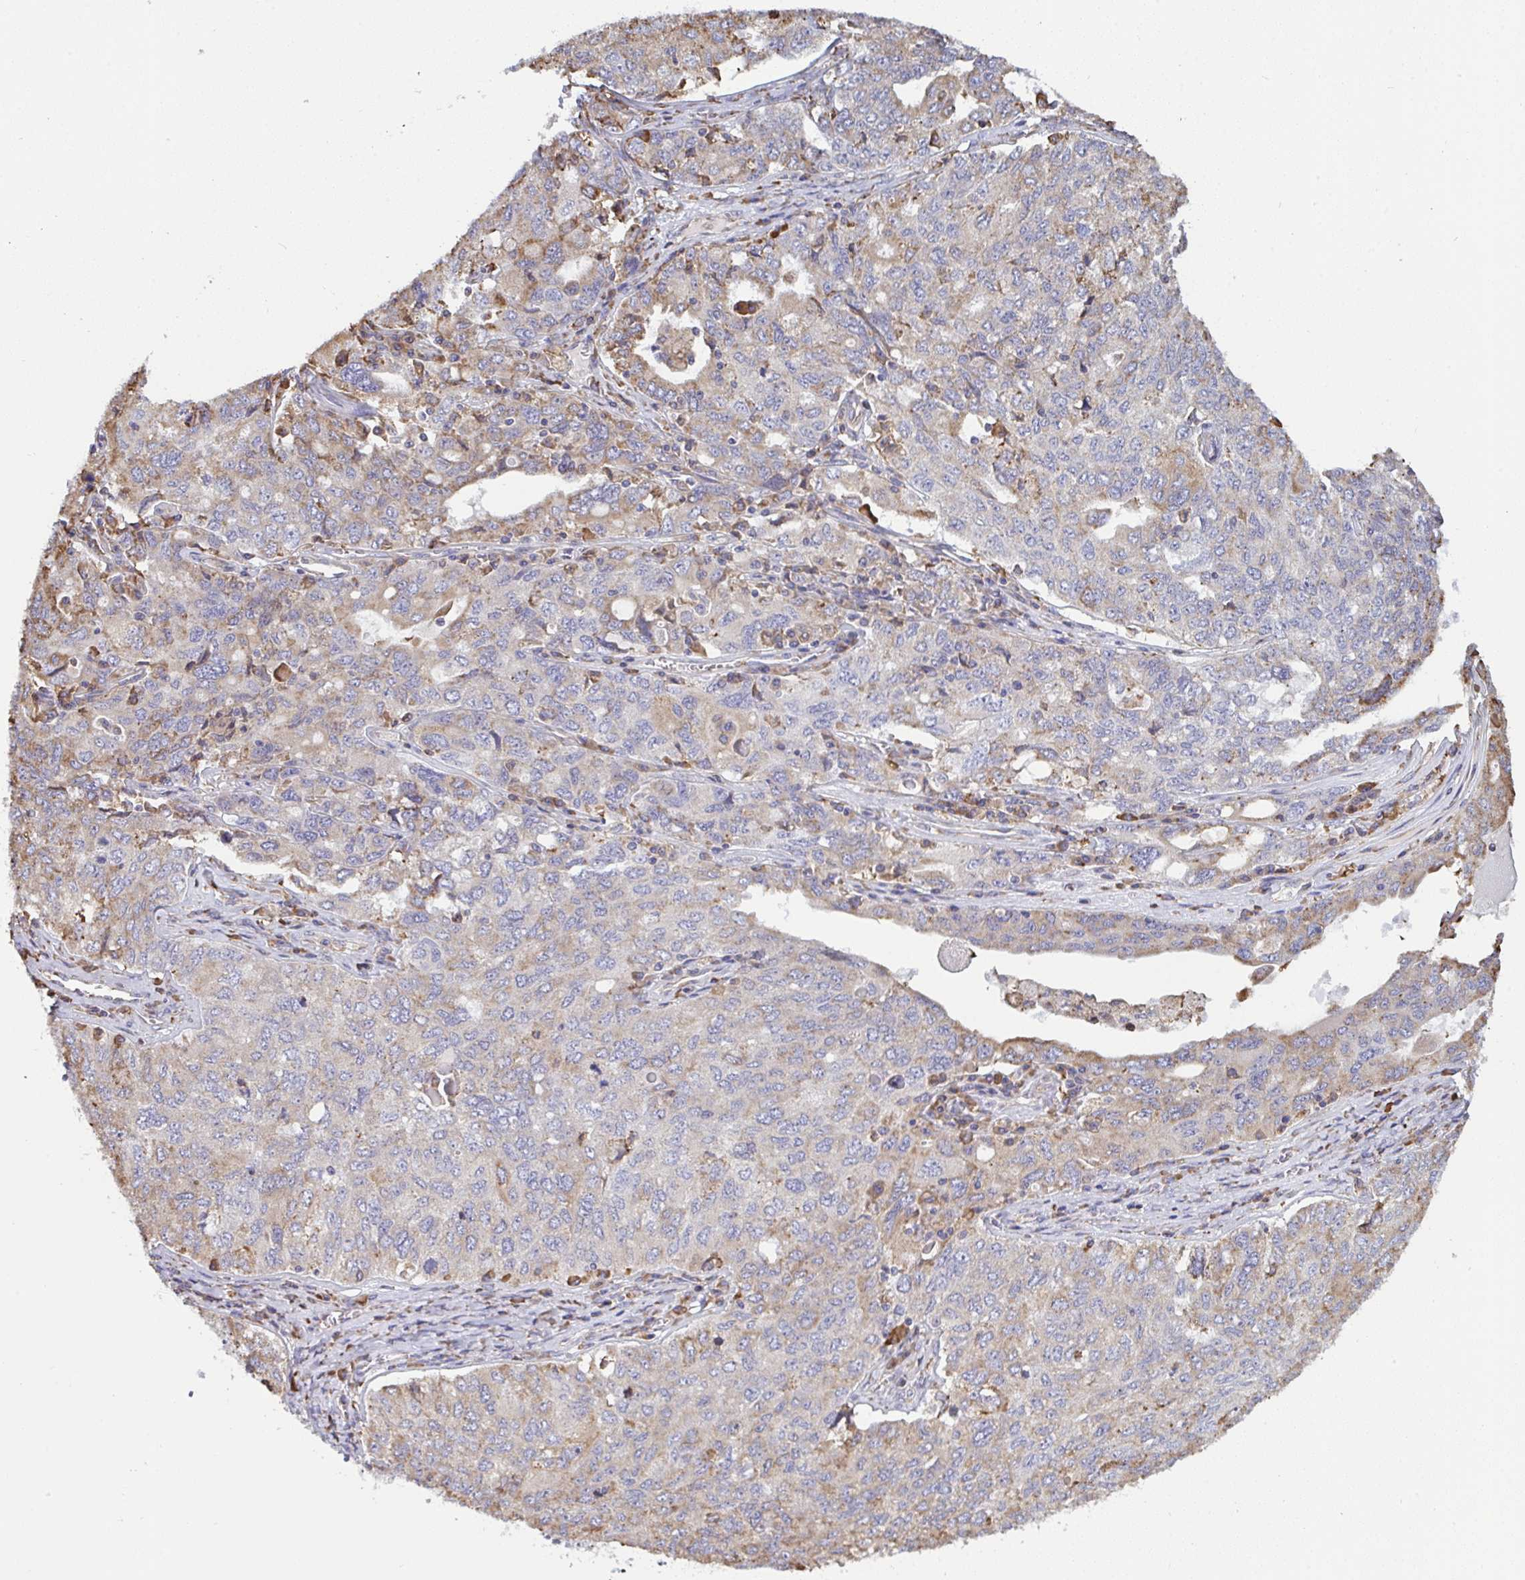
{"staining": {"intensity": "weak", "quantity": "<25%", "location": "cytoplasmic/membranous"}, "tissue": "ovarian cancer", "cell_type": "Tumor cells", "image_type": "cancer", "snomed": [{"axis": "morphology", "description": "Carcinoma, endometroid"}, {"axis": "topography", "description": "Ovary"}], "caption": "Immunohistochemistry (IHC) of ovarian endometroid carcinoma shows no staining in tumor cells.", "gene": "MYMK", "patient": {"sex": "female", "age": 62}}